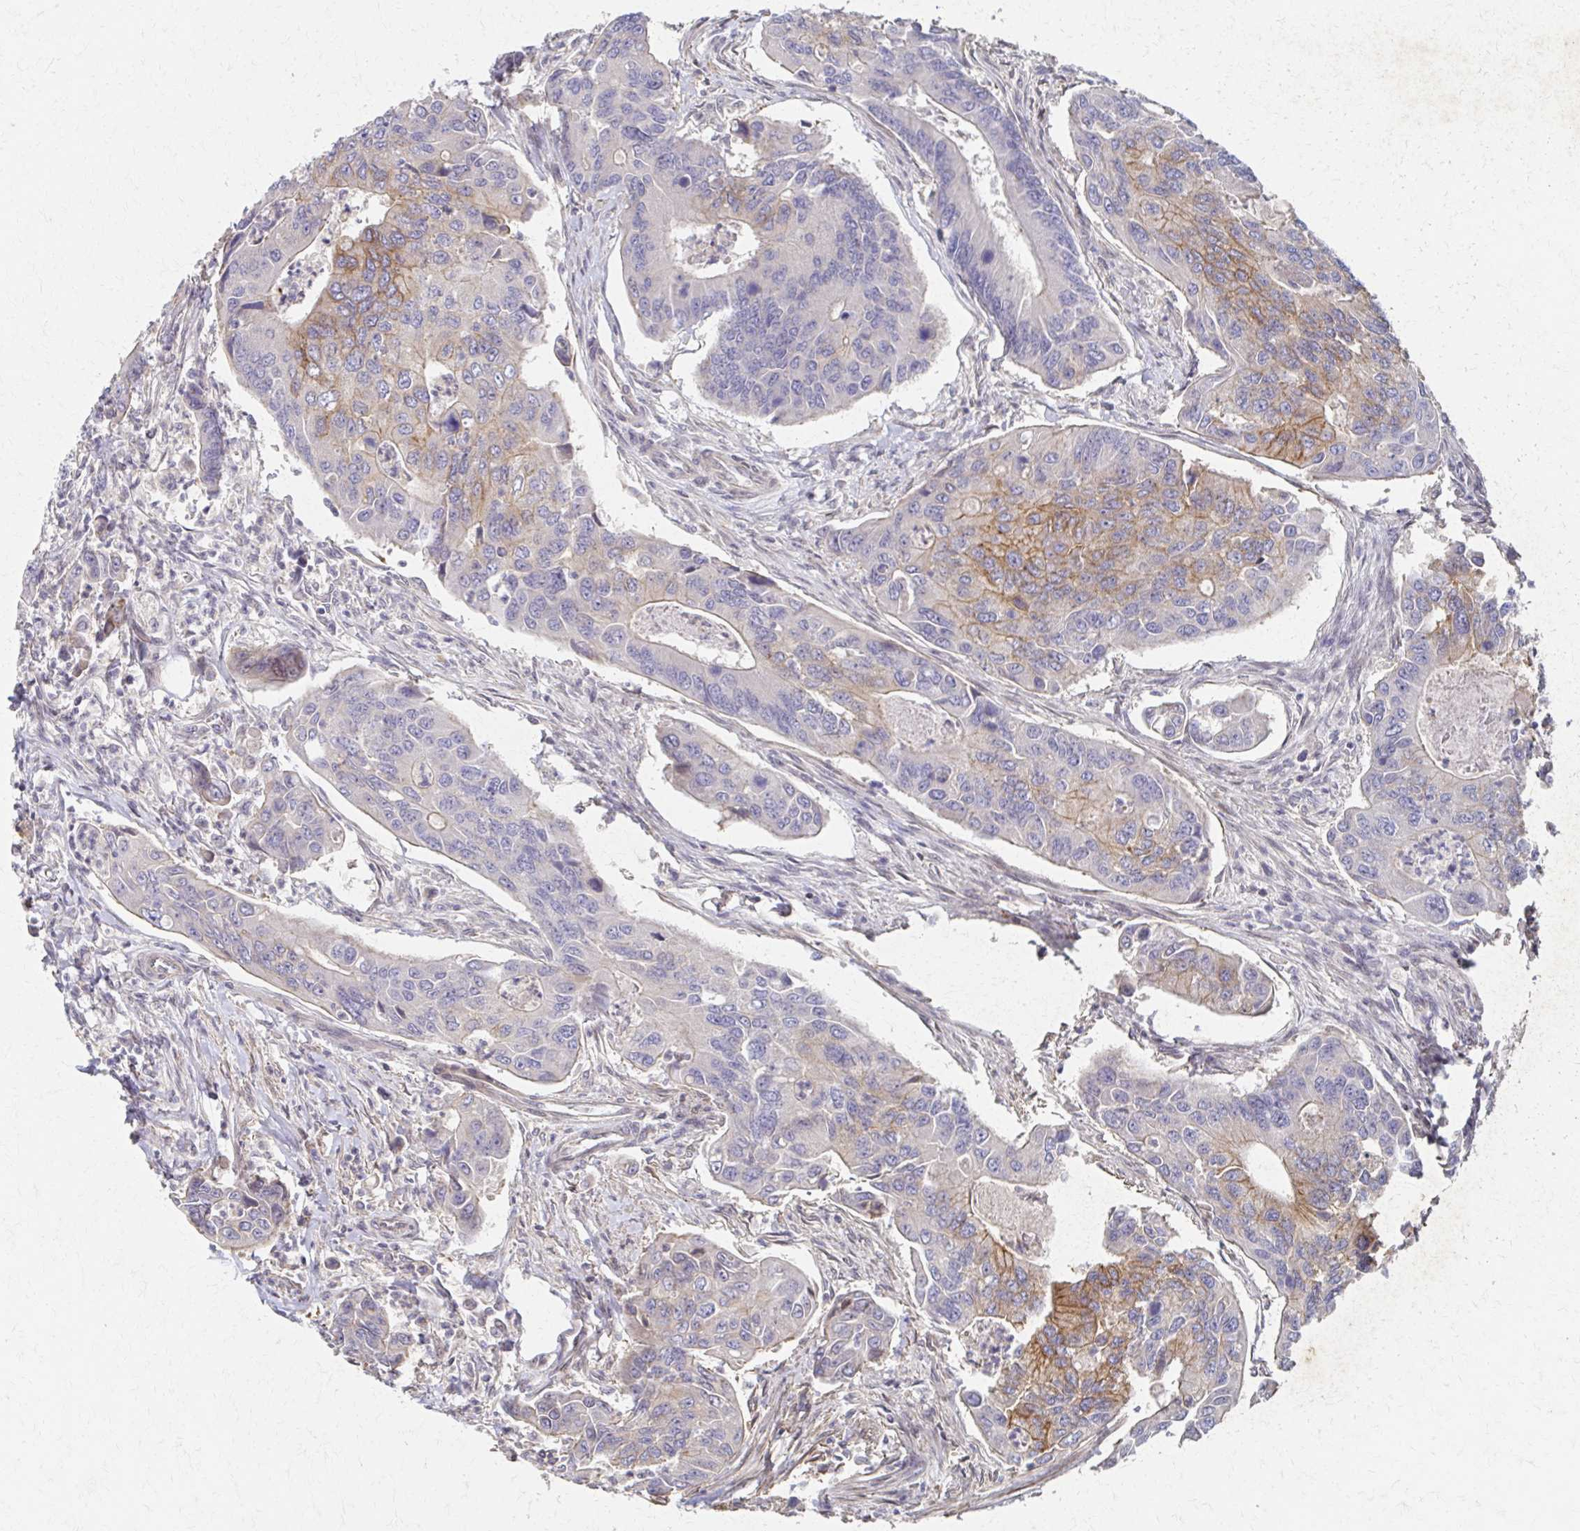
{"staining": {"intensity": "moderate", "quantity": "<25%", "location": "cytoplasmic/membranous"}, "tissue": "colorectal cancer", "cell_type": "Tumor cells", "image_type": "cancer", "snomed": [{"axis": "morphology", "description": "Adenocarcinoma, NOS"}, {"axis": "topography", "description": "Colon"}], "caption": "IHC histopathology image of neoplastic tissue: colorectal cancer (adenocarcinoma) stained using IHC reveals low levels of moderate protein expression localized specifically in the cytoplasmic/membranous of tumor cells, appearing as a cytoplasmic/membranous brown color.", "gene": "EOLA2", "patient": {"sex": "female", "age": 67}}